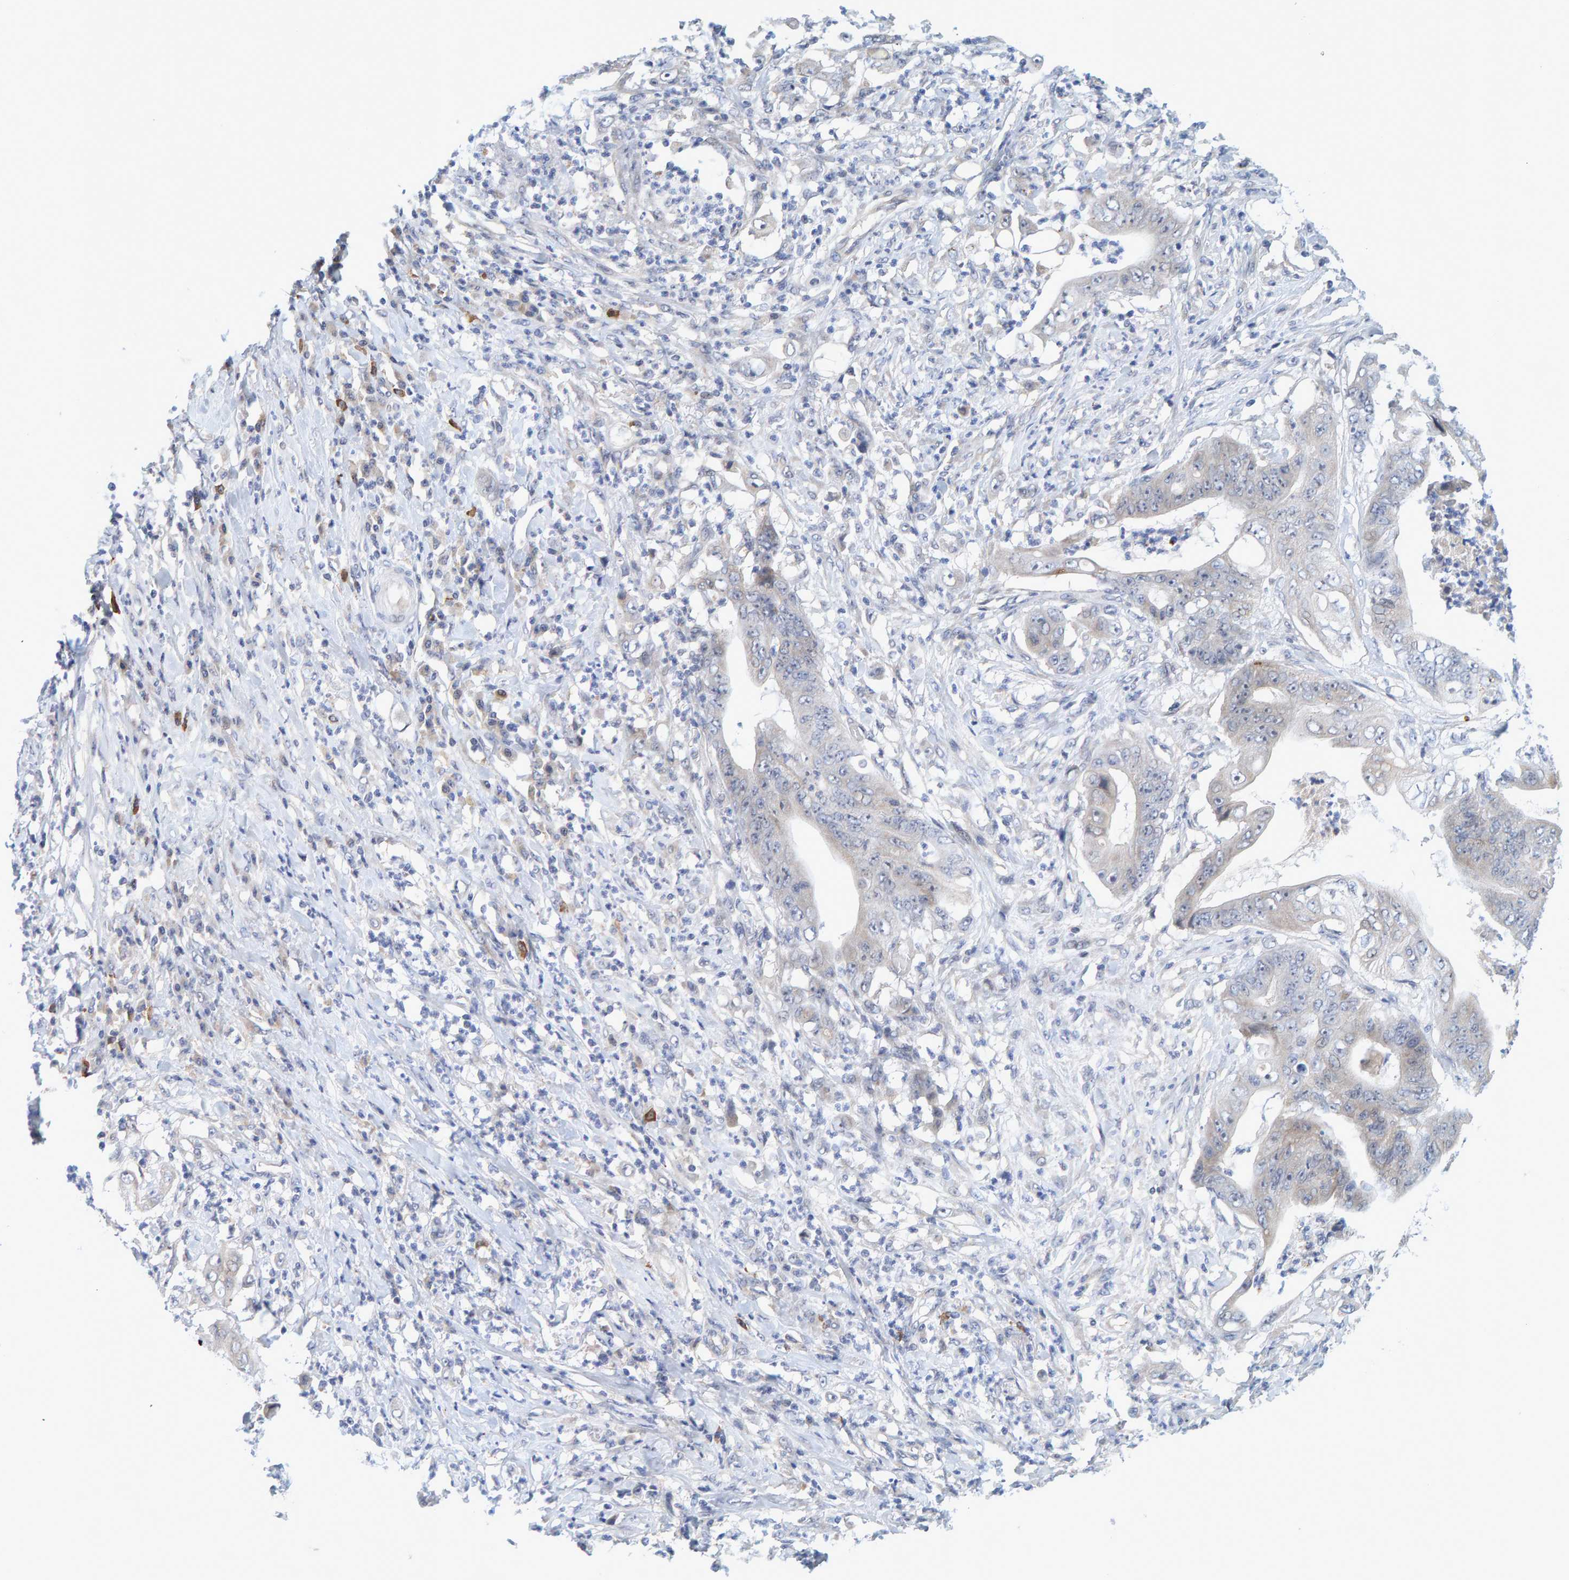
{"staining": {"intensity": "negative", "quantity": "none", "location": "none"}, "tissue": "stomach cancer", "cell_type": "Tumor cells", "image_type": "cancer", "snomed": [{"axis": "morphology", "description": "Adenocarcinoma, NOS"}, {"axis": "topography", "description": "Stomach"}], "caption": "IHC photomicrograph of stomach adenocarcinoma stained for a protein (brown), which reveals no expression in tumor cells.", "gene": "ZNF77", "patient": {"sex": "female", "age": 73}}